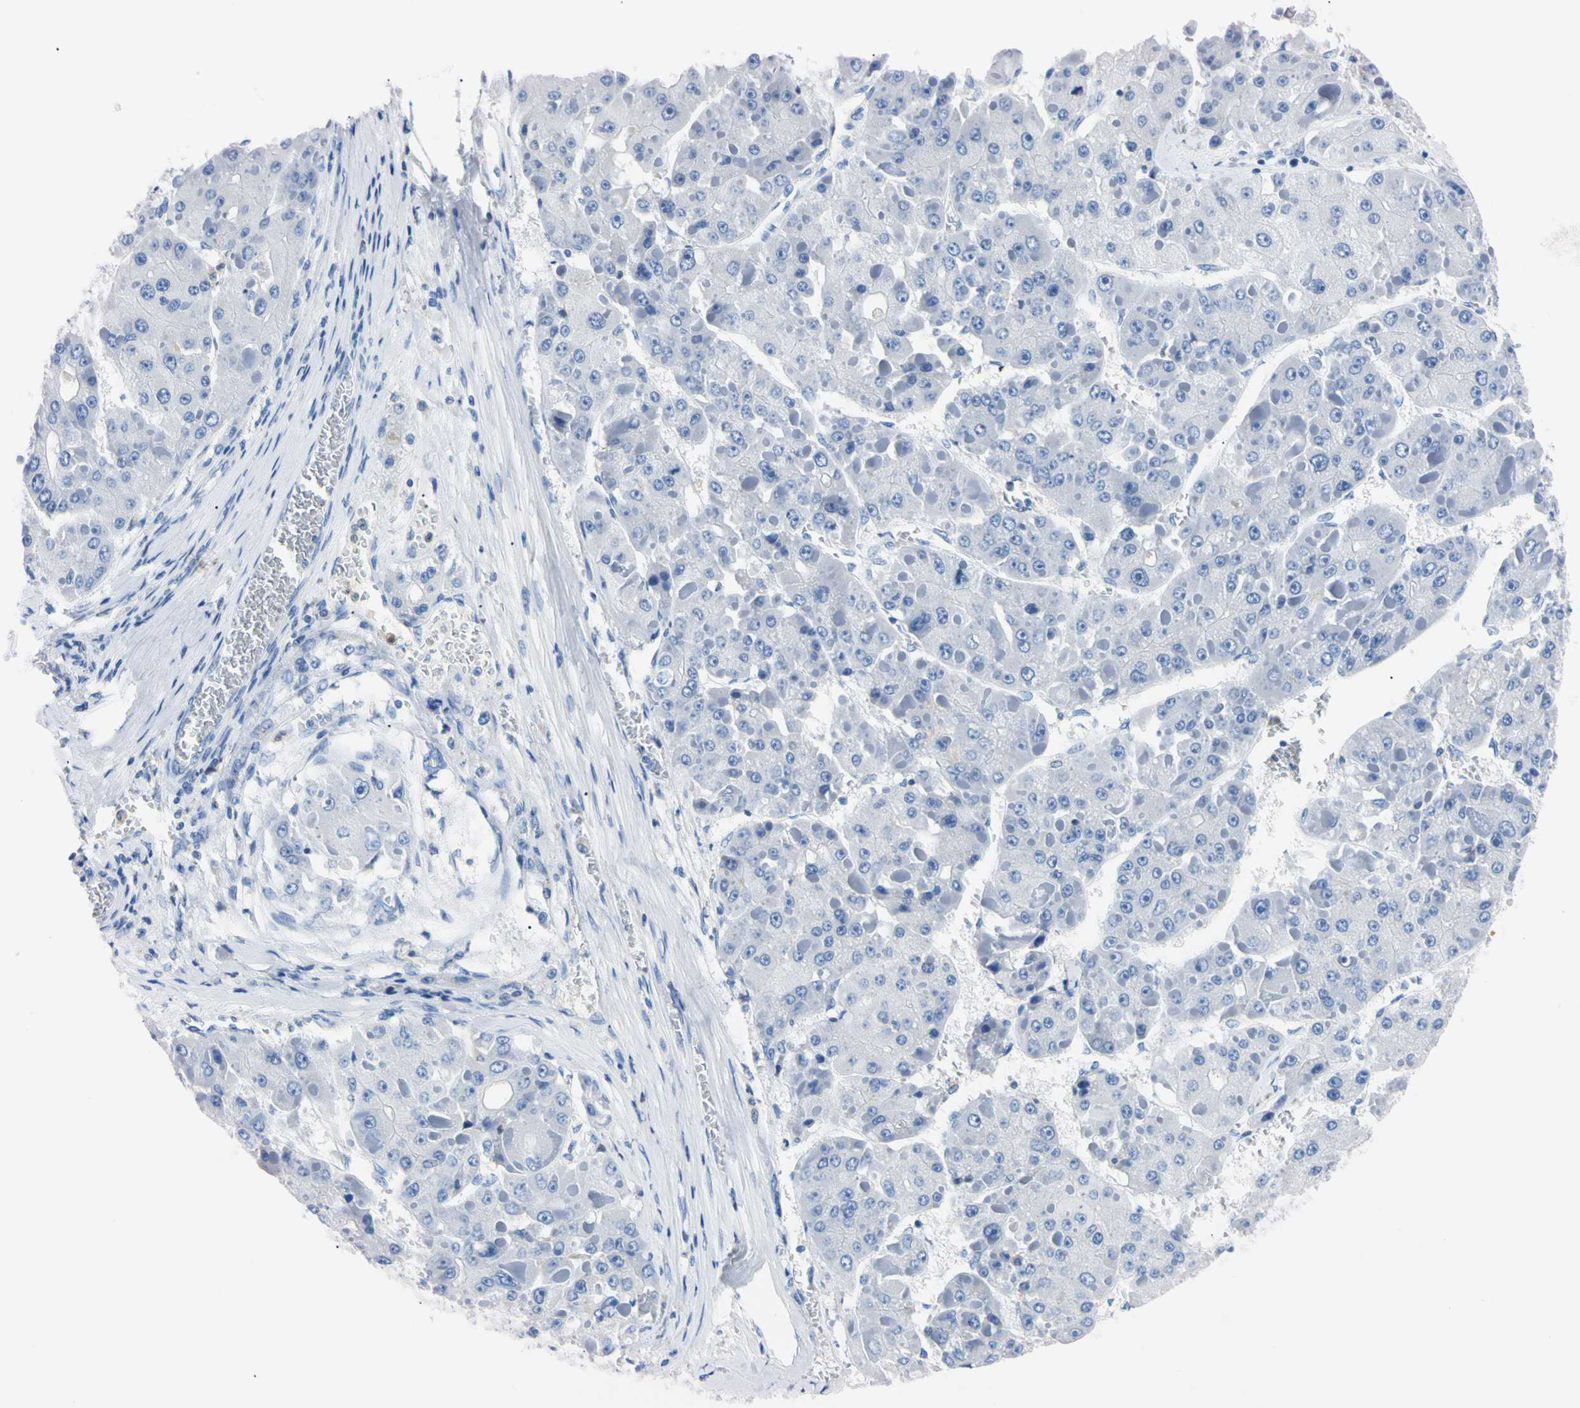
{"staining": {"intensity": "negative", "quantity": "none", "location": "none"}, "tissue": "liver cancer", "cell_type": "Tumor cells", "image_type": "cancer", "snomed": [{"axis": "morphology", "description": "Carcinoma, Hepatocellular, NOS"}, {"axis": "topography", "description": "Liver"}], "caption": "This histopathology image is of liver cancer stained with immunohistochemistry (IHC) to label a protein in brown with the nuclei are counter-stained blue. There is no positivity in tumor cells.", "gene": "NCF4", "patient": {"sex": "female", "age": 73}}